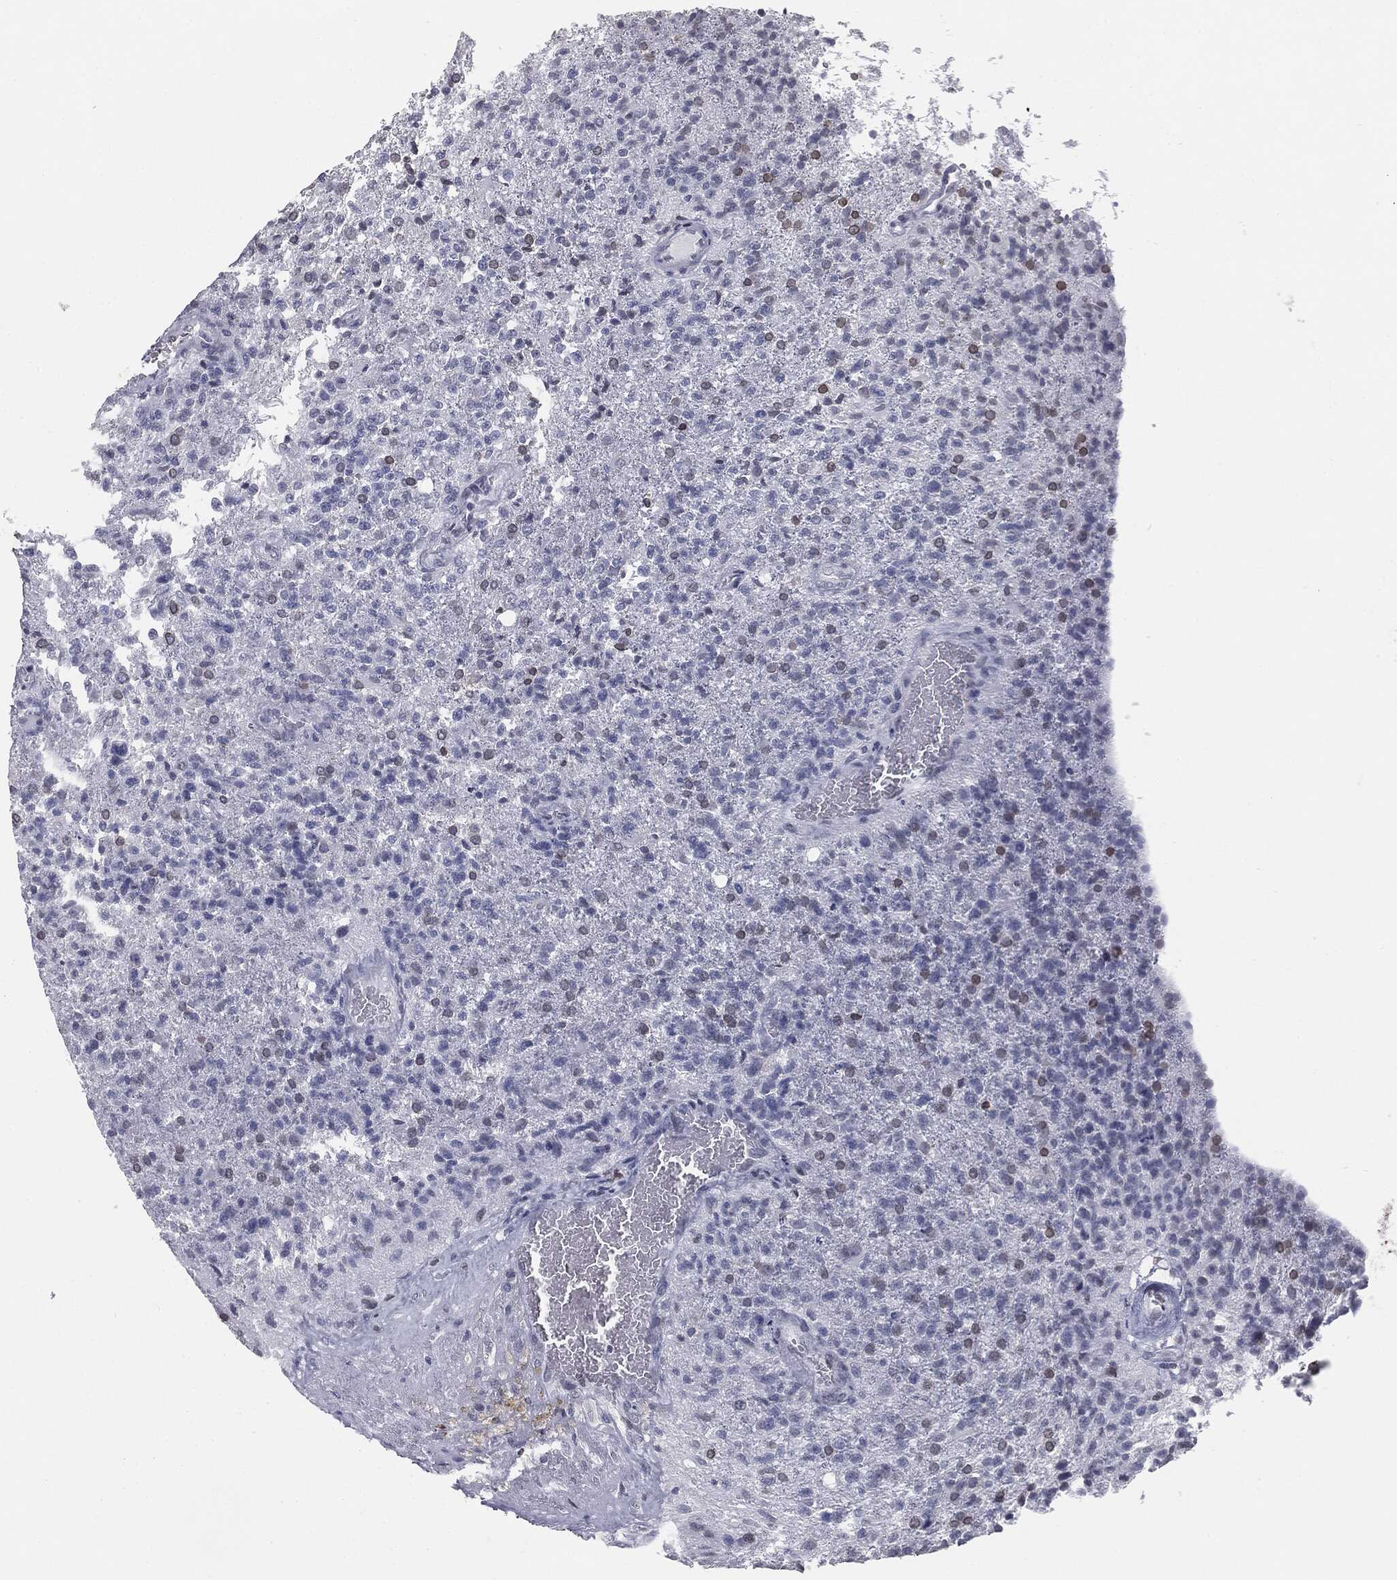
{"staining": {"intensity": "negative", "quantity": "none", "location": "none"}, "tissue": "glioma", "cell_type": "Tumor cells", "image_type": "cancer", "snomed": [{"axis": "morphology", "description": "Glioma, malignant, High grade"}, {"axis": "topography", "description": "Brain"}], "caption": "IHC histopathology image of human glioma stained for a protein (brown), which reveals no positivity in tumor cells.", "gene": "ALDOB", "patient": {"sex": "male", "age": 56}}